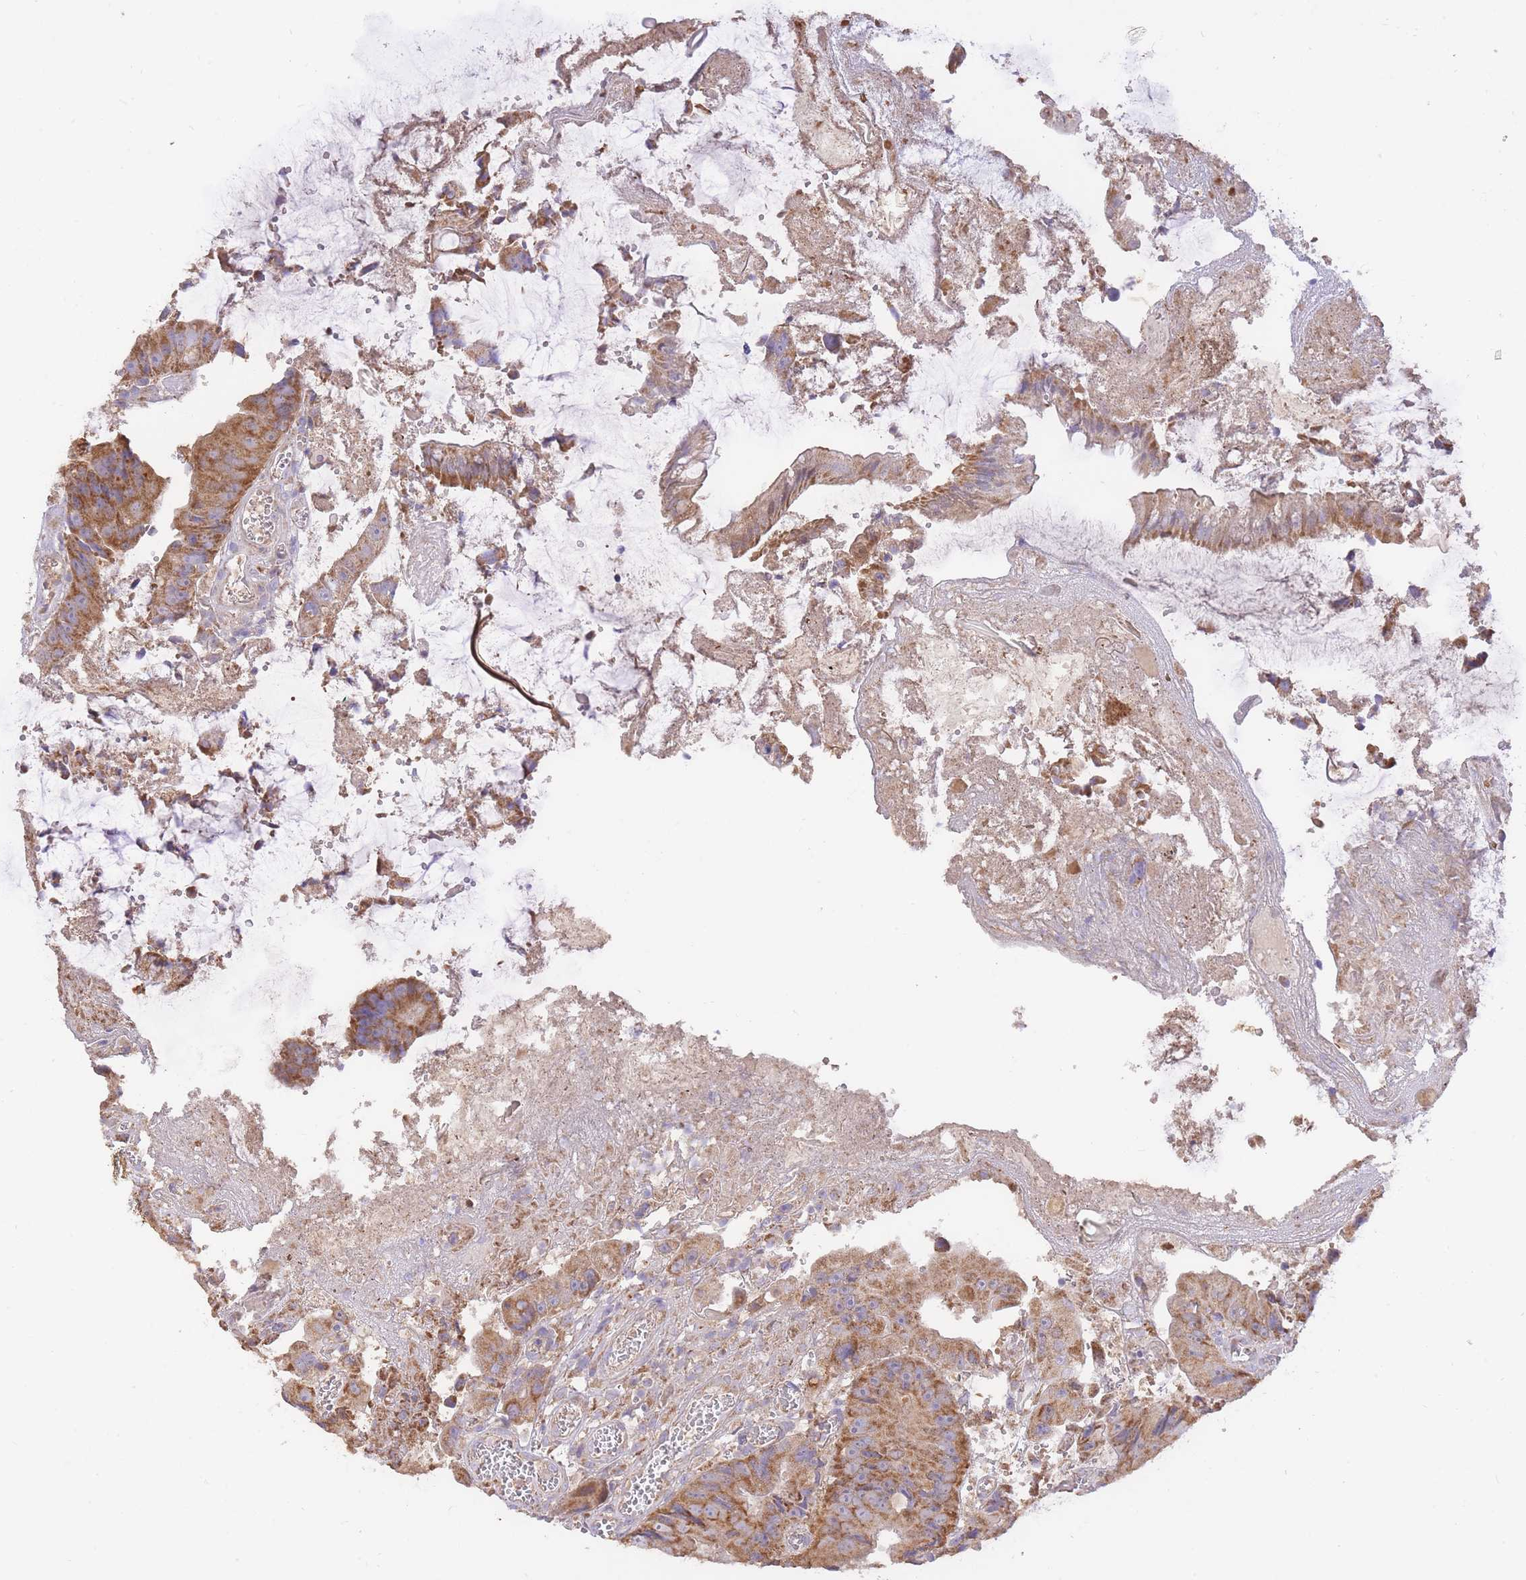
{"staining": {"intensity": "strong", "quantity": ">75%", "location": "cytoplasmic/membranous"}, "tissue": "colorectal cancer", "cell_type": "Tumor cells", "image_type": "cancer", "snomed": [{"axis": "morphology", "description": "Adenocarcinoma, NOS"}, {"axis": "topography", "description": "Colon"}], "caption": "Brown immunohistochemical staining in colorectal adenocarcinoma exhibits strong cytoplasmic/membranous positivity in approximately >75% of tumor cells.", "gene": "PREP", "patient": {"sex": "female", "age": 86}}